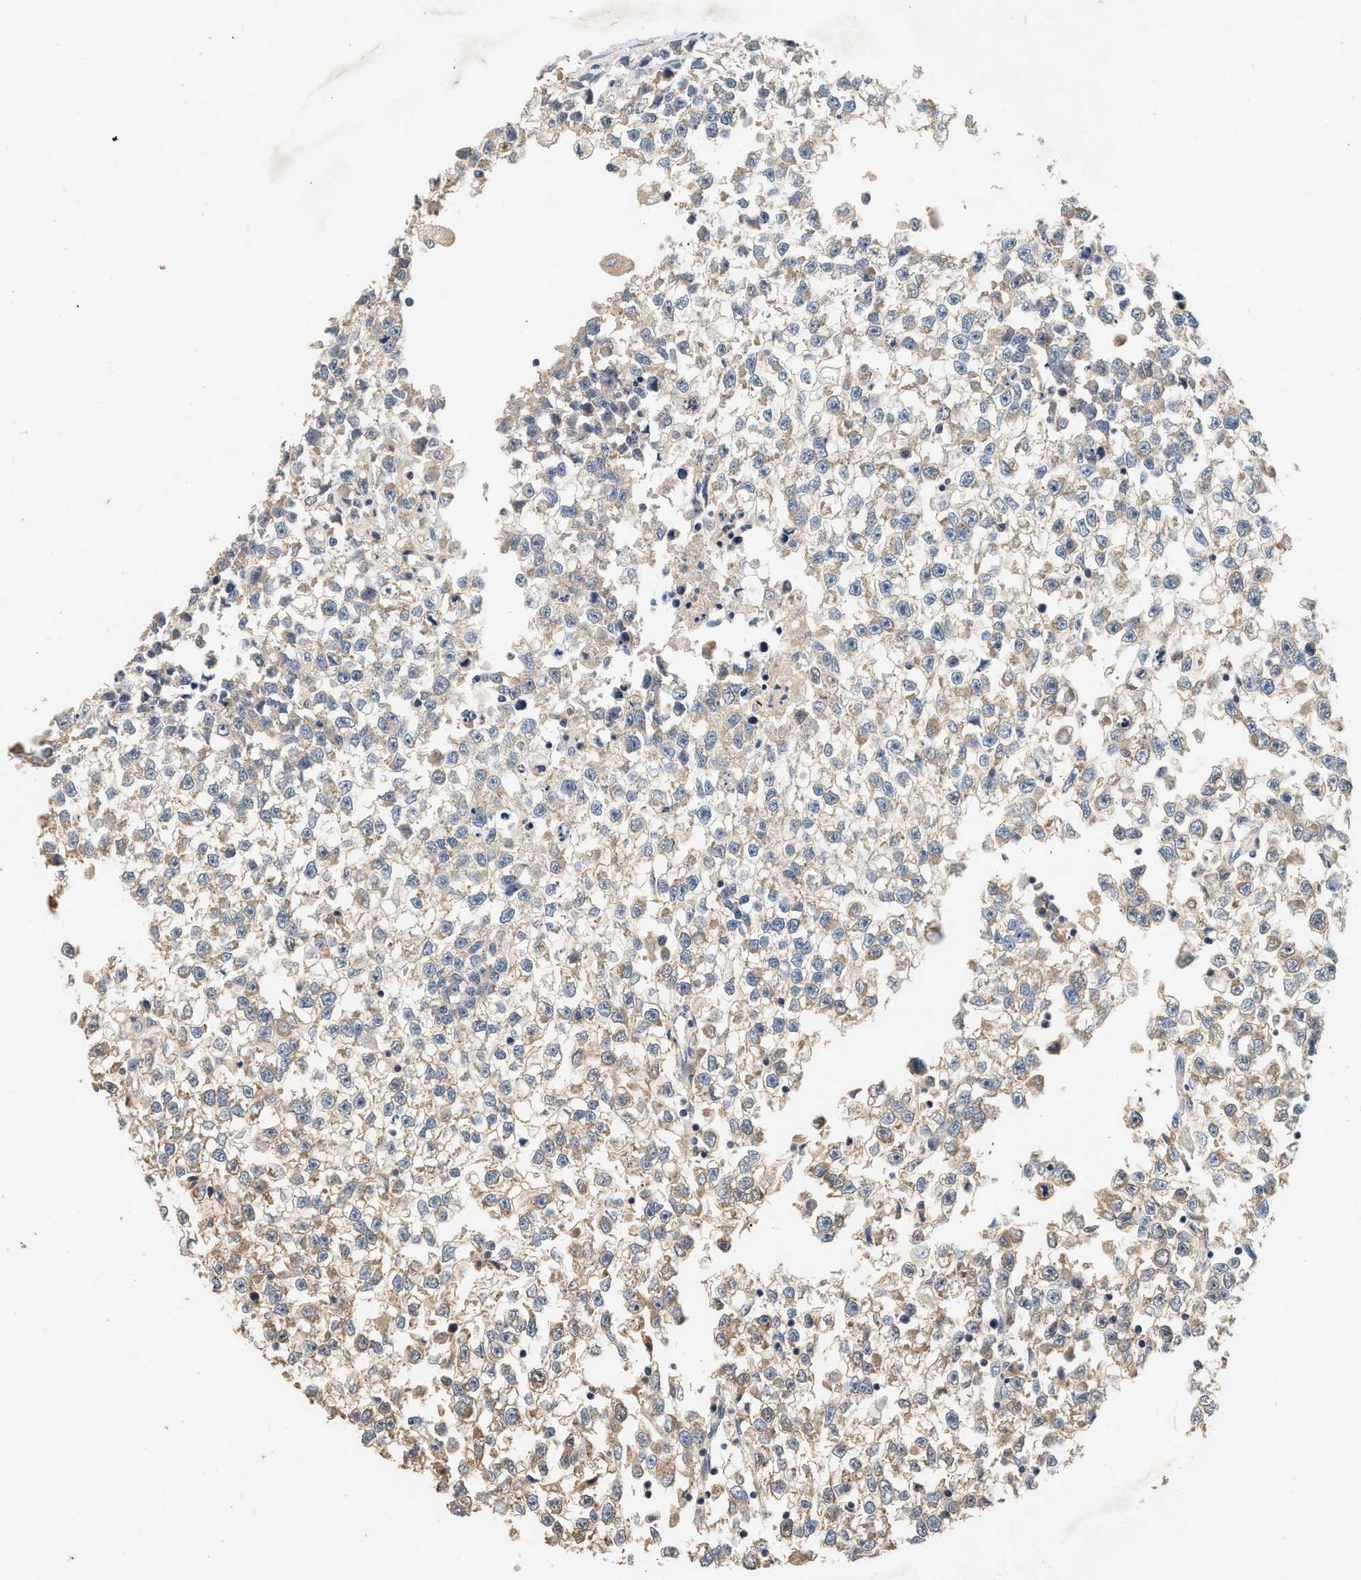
{"staining": {"intensity": "weak", "quantity": ">75%", "location": "cytoplasmic/membranous"}, "tissue": "testis cancer", "cell_type": "Tumor cells", "image_type": "cancer", "snomed": [{"axis": "morphology", "description": "Seminoma, NOS"}, {"axis": "morphology", "description": "Carcinoma, Embryonal, NOS"}, {"axis": "topography", "description": "Testis"}], "caption": "Tumor cells display low levels of weak cytoplasmic/membranous expression in approximately >75% of cells in human testis cancer.", "gene": "PTGR3", "patient": {"sex": "male", "age": 51}}